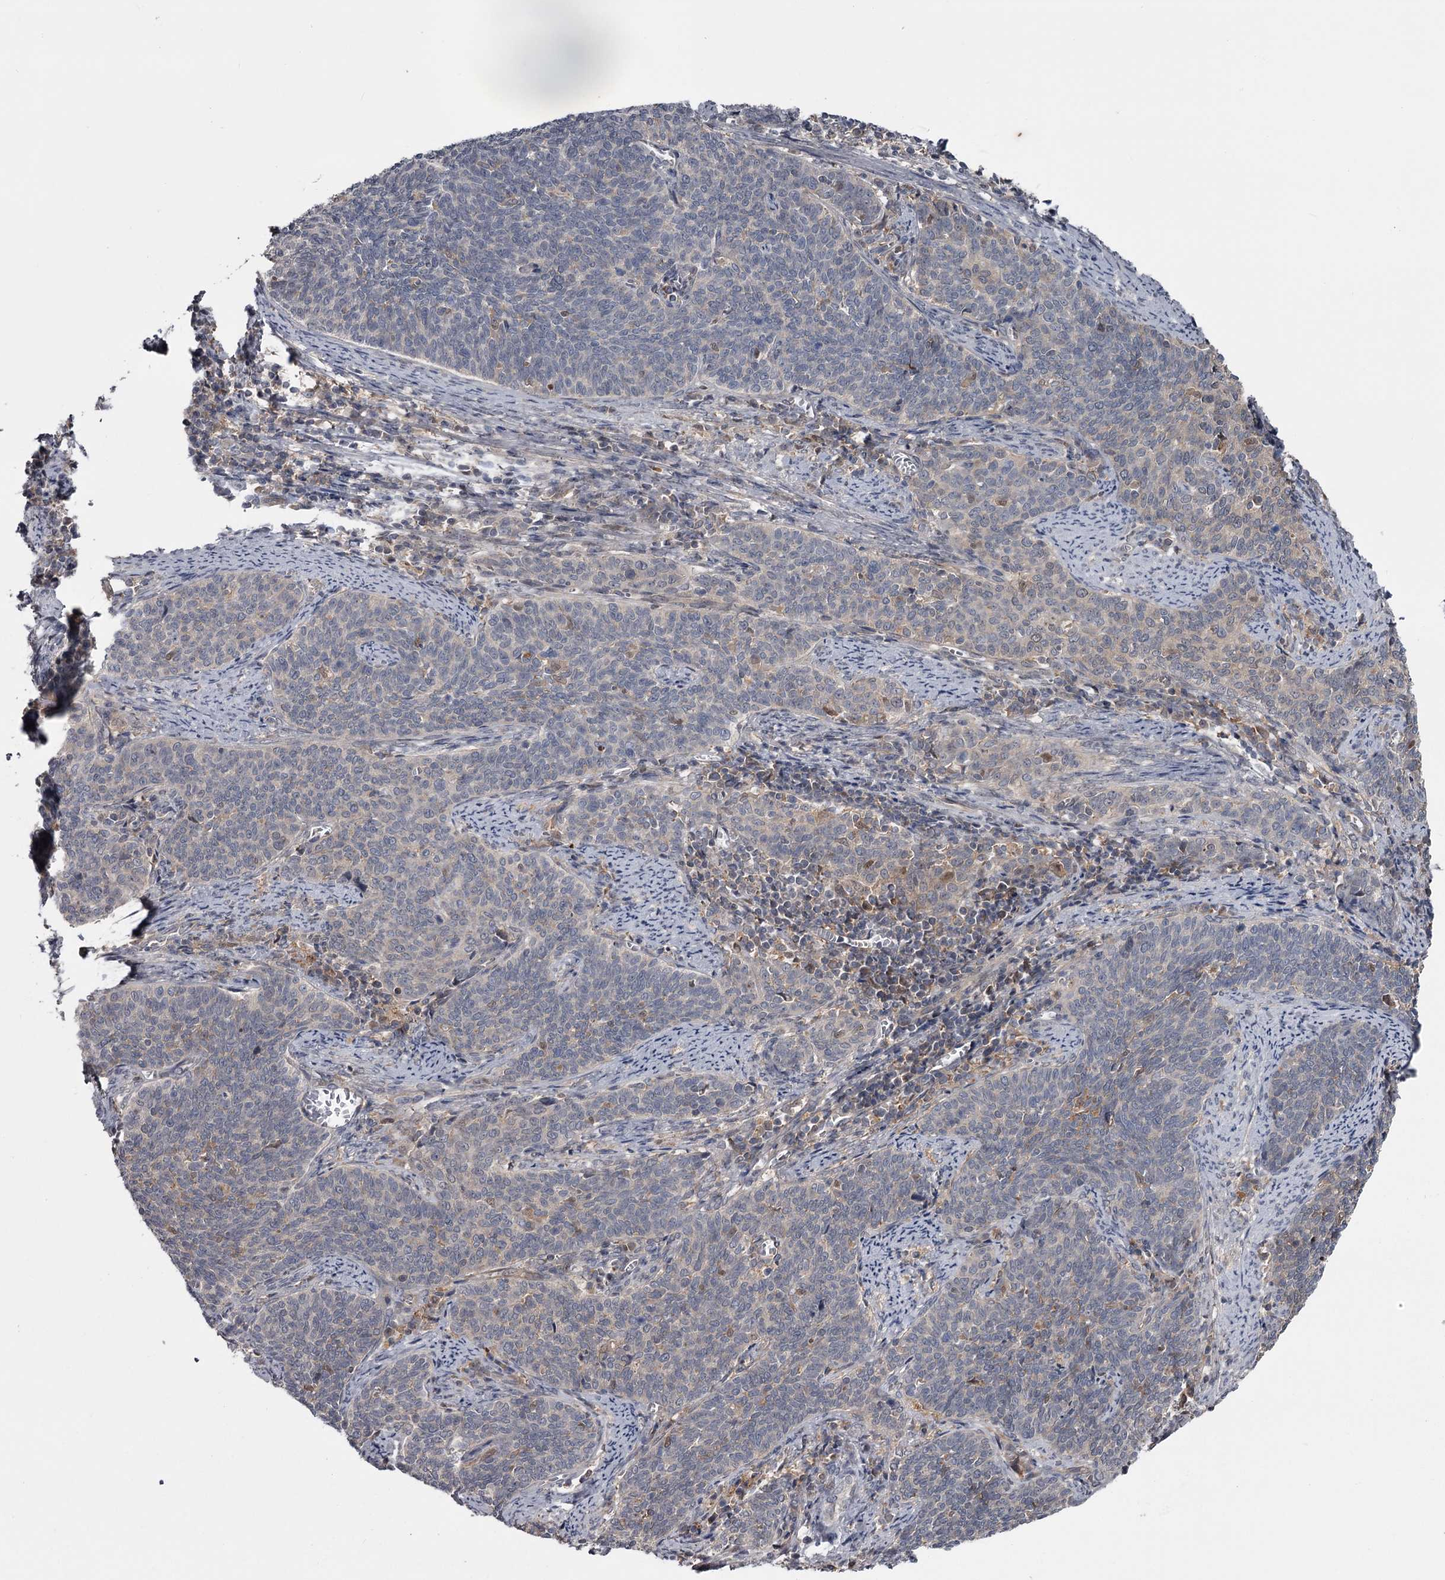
{"staining": {"intensity": "negative", "quantity": "none", "location": "none"}, "tissue": "cervical cancer", "cell_type": "Tumor cells", "image_type": "cancer", "snomed": [{"axis": "morphology", "description": "Squamous cell carcinoma, NOS"}, {"axis": "topography", "description": "Cervix"}], "caption": "Tumor cells are negative for brown protein staining in cervical cancer.", "gene": "DAO", "patient": {"sex": "female", "age": 39}}